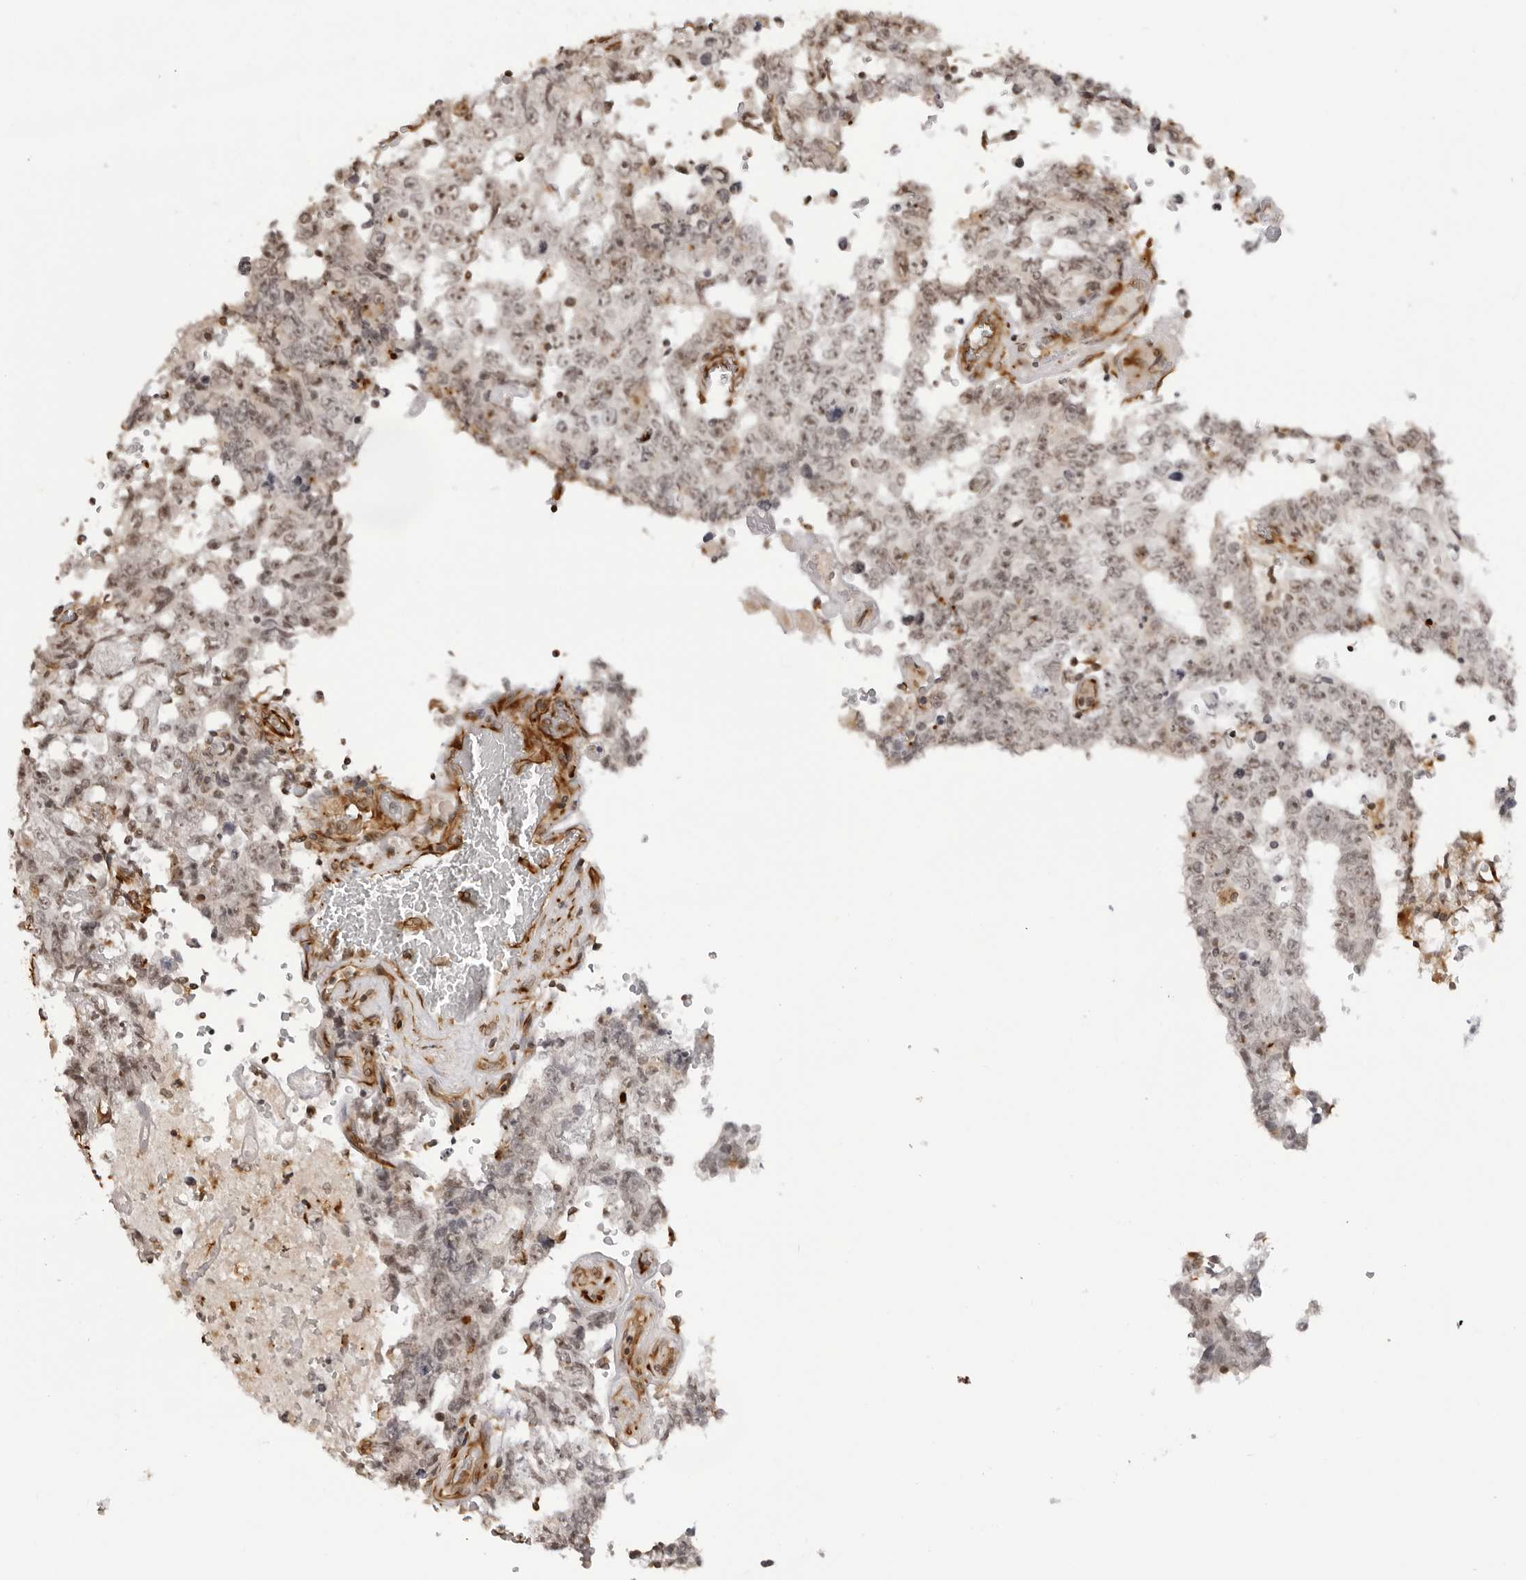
{"staining": {"intensity": "weak", "quantity": ">75%", "location": "cytoplasmic/membranous,nuclear"}, "tissue": "testis cancer", "cell_type": "Tumor cells", "image_type": "cancer", "snomed": [{"axis": "morphology", "description": "Carcinoma, Embryonal, NOS"}, {"axis": "topography", "description": "Testis"}], "caption": "This micrograph displays immunohistochemistry (IHC) staining of embryonal carcinoma (testis), with low weak cytoplasmic/membranous and nuclear positivity in about >75% of tumor cells.", "gene": "DYNLT5", "patient": {"sex": "male", "age": 26}}